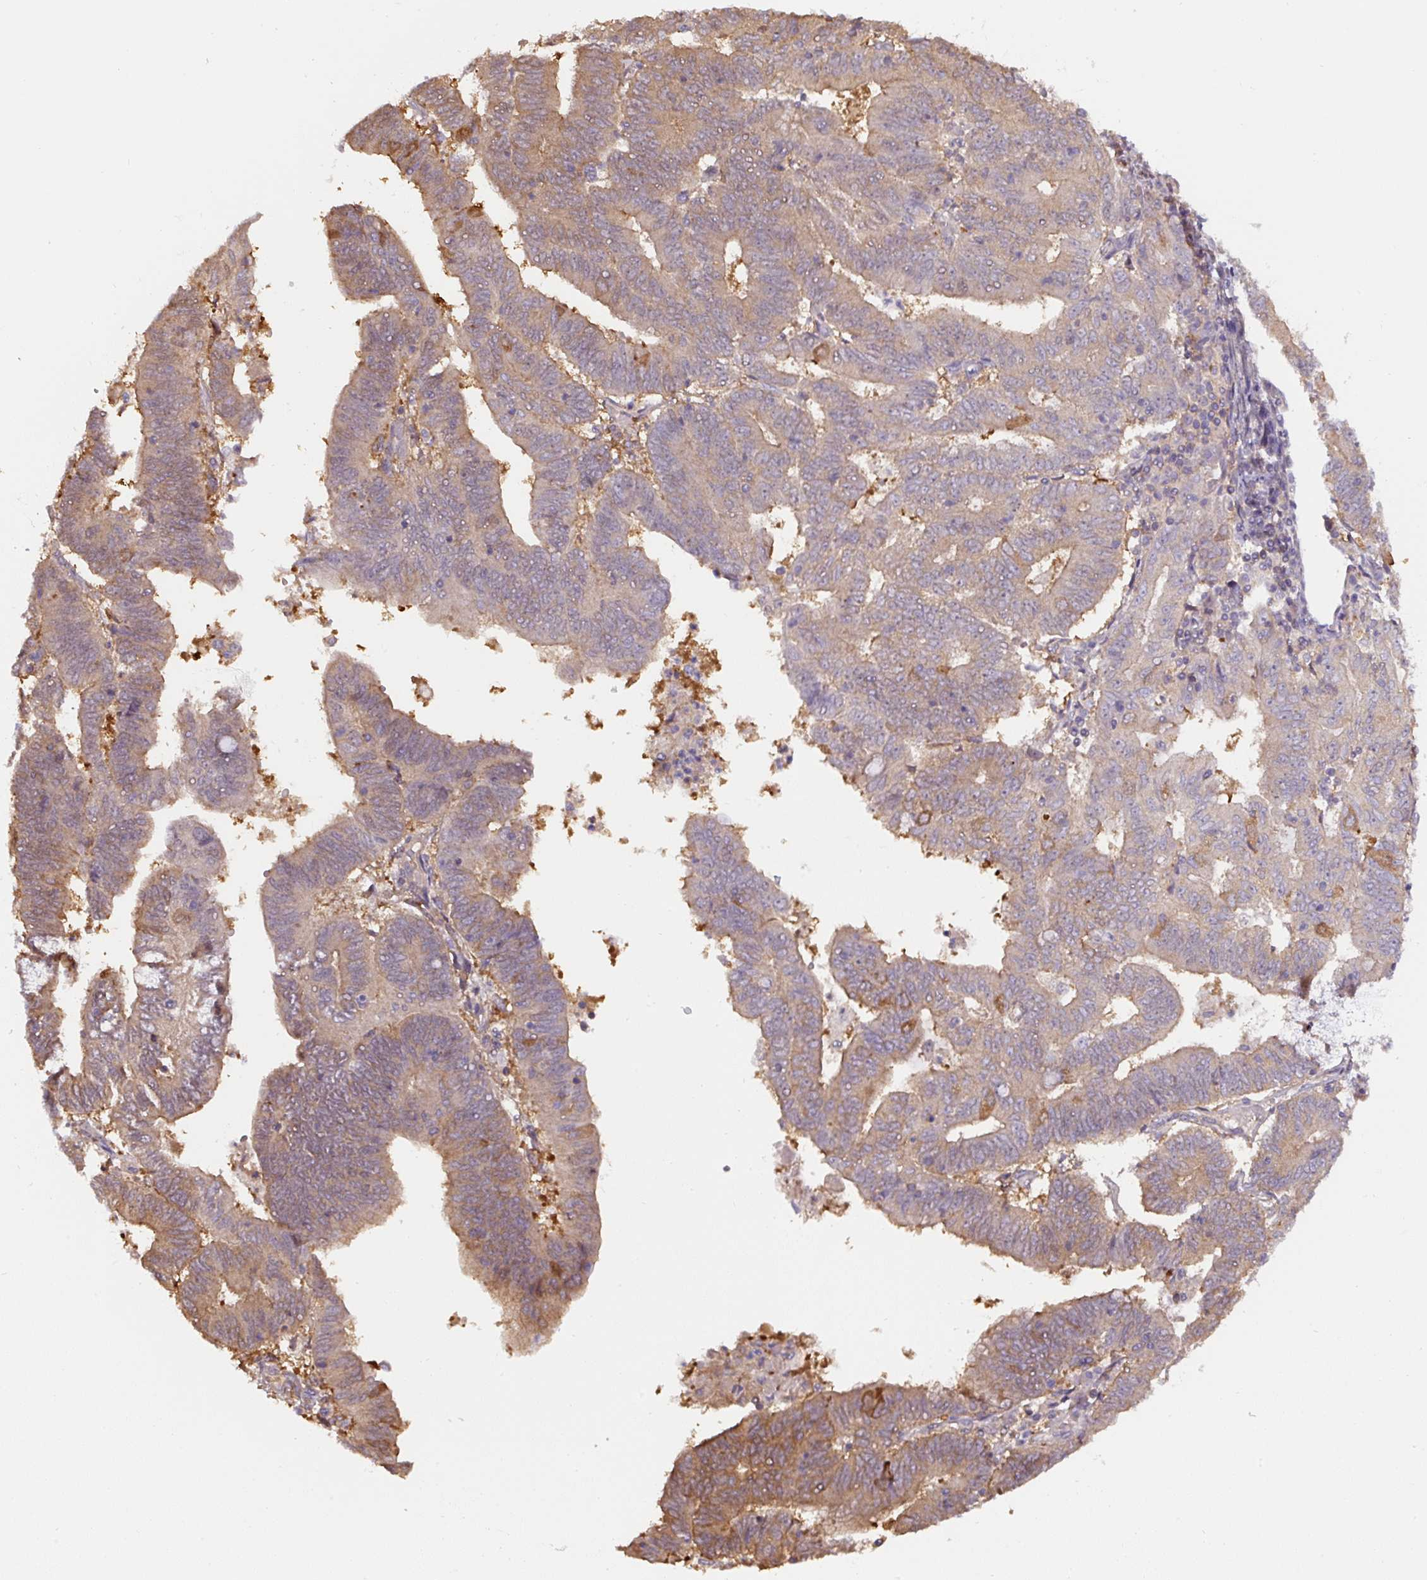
{"staining": {"intensity": "moderate", "quantity": "25%-75%", "location": "cytoplasmic/membranous"}, "tissue": "endometrial cancer", "cell_type": "Tumor cells", "image_type": "cancer", "snomed": [{"axis": "morphology", "description": "Adenocarcinoma, NOS"}, {"axis": "topography", "description": "Endometrium"}], "caption": "Brown immunohistochemical staining in human endometrial adenocarcinoma displays moderate cytoplasmic/membranous expression in approximately 25%-75% of tumor cells.", "gene": "ST13", "patient": {"sex": "female", "age": 70}}